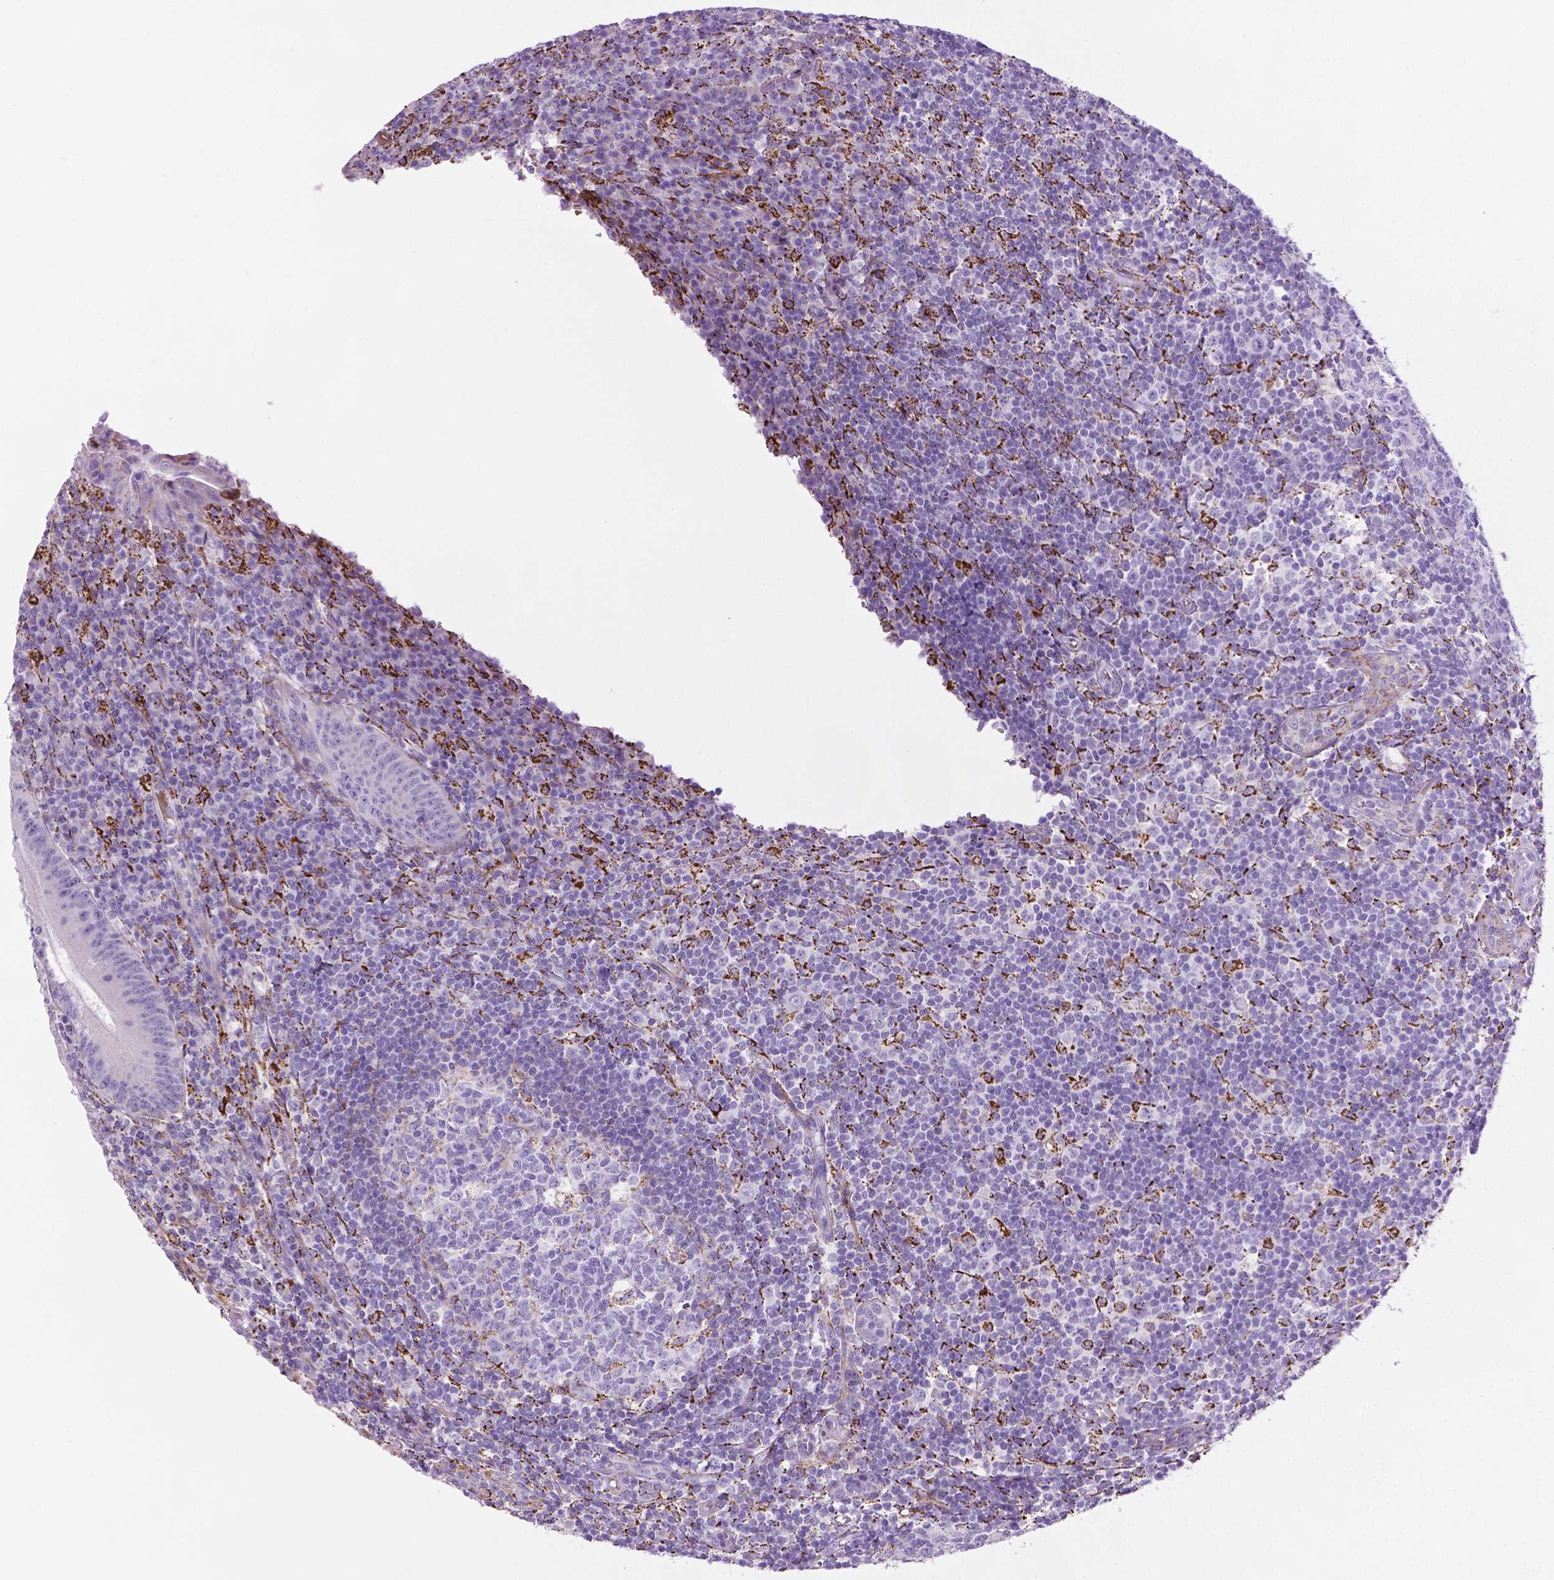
{"staining": {"intensity": "negative", "quantity": "none", "location": "none"}, "tissue": "appendix", "cell_type": "Glandular cells", "image_type": "normal", "snomed": [{"axis": "morphology", "description": "Normal tissue, NOS"}, {"axis": "topography", "description": "Appendix"}], "caption": "Immunohistochemical staining of benign appendix exhibits no significant staining in glandular cells.", "gene": "TMEM132E", "patient": {"sex": "male", "age": 18}}